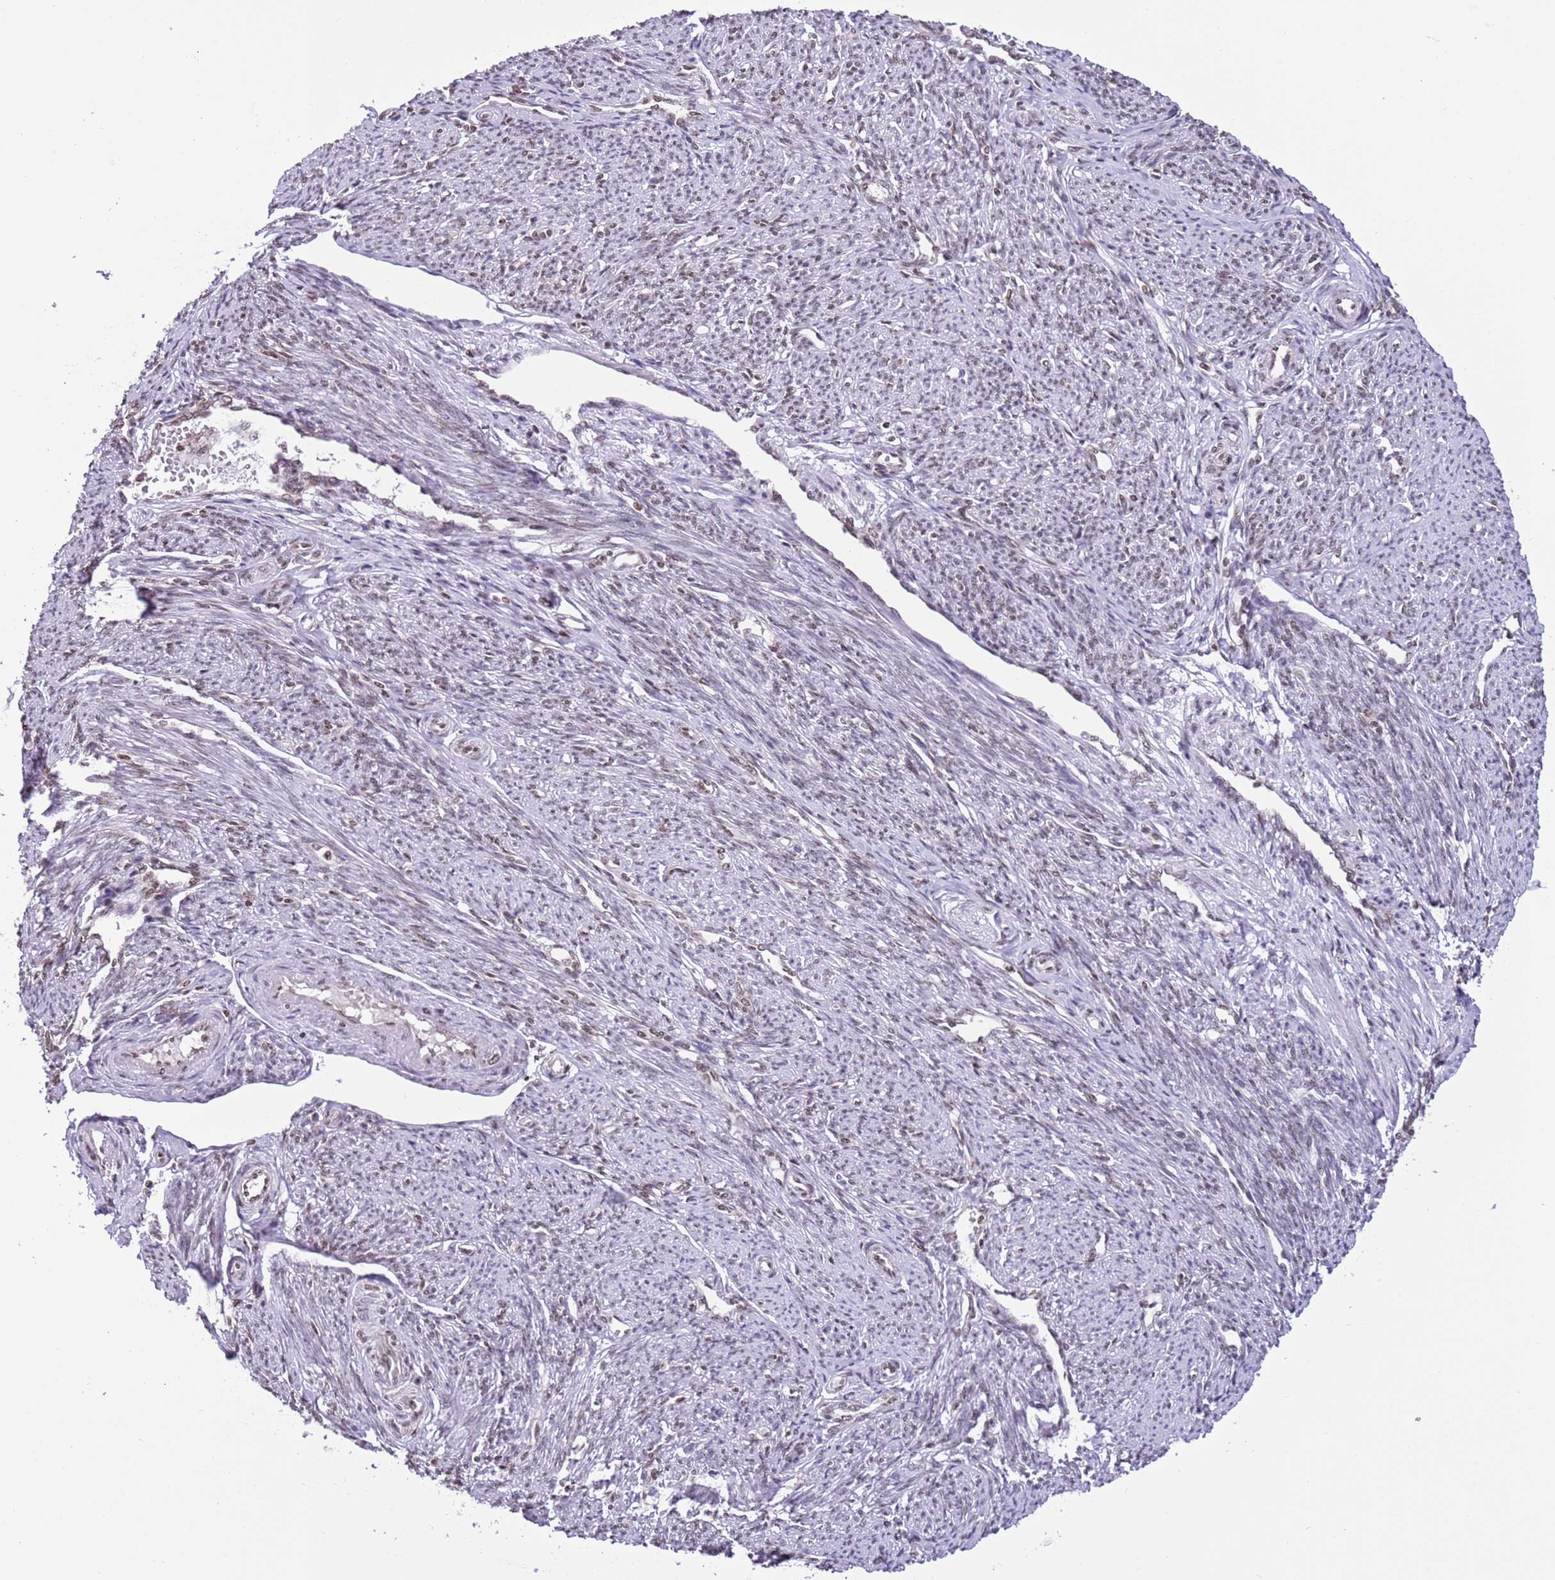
{"staining": {"intensity": "moderate", "quantity": ">75%", "location": "nuclear"}, "tissue": "smooth muscle", "cell_type": "Smooth muscle cells", "image_type": "normal", "snomed": [{"axis": "morphology", "description": "Normal tissue, NOS"}, {"axis": "topography", "description": "Smooth muscle"}, {"axis": "topography", "description": "Uterus"}], "caption": "A medium amount of moderate nuclear expression is seen in about >75% of smooth muscle cells in unremarkable smooth muscle.", "gene": "NRIP1", "patient": {"sex": "female", "age": 59}}